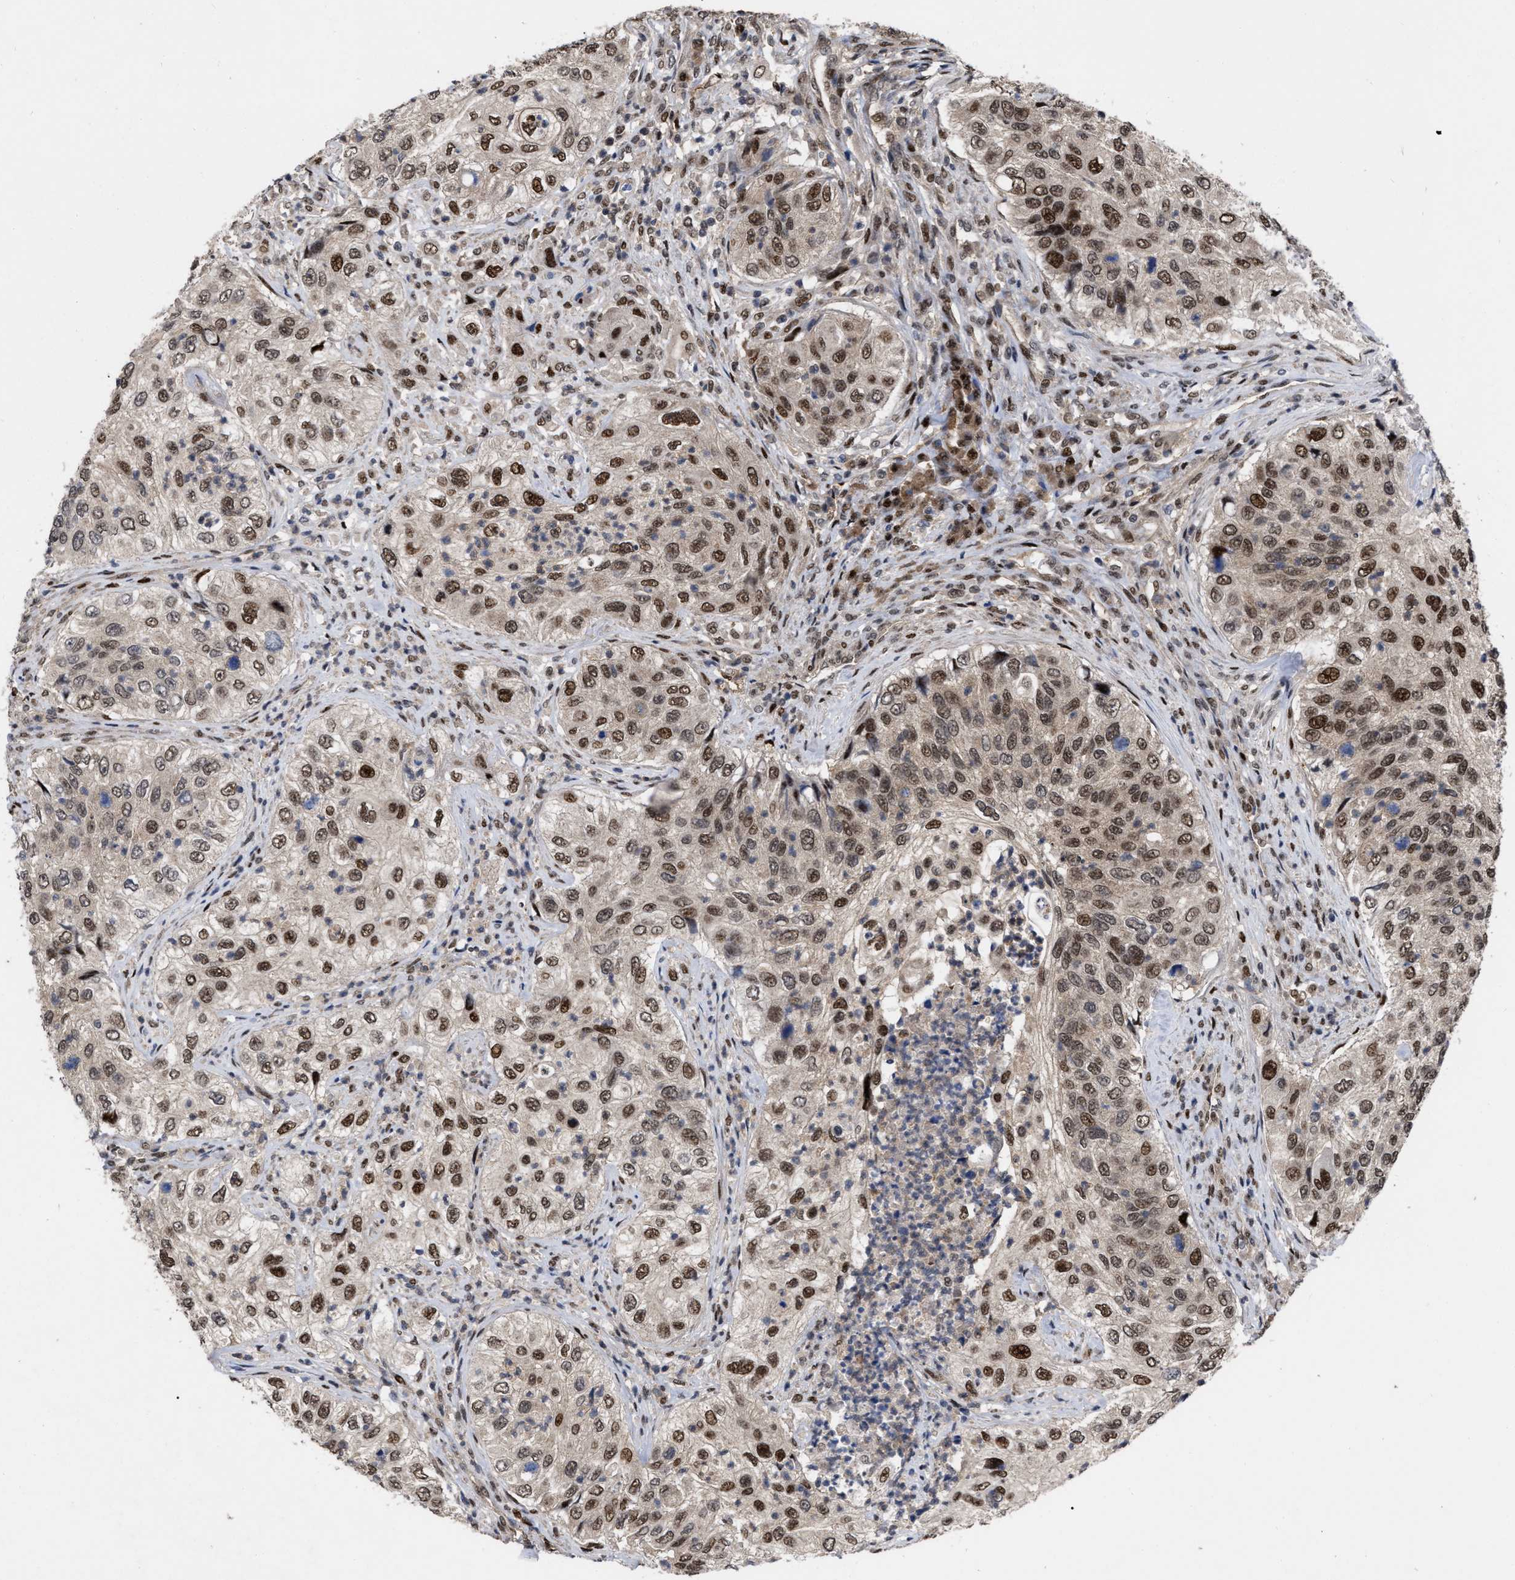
{"staining": {"intensity": "moderate", "quantity": ">75%", "location": "cytoplasmic/membranous,nuclear"}, "tissue": "urothelial cancer", "cell_type": "Tumor cells", "image_type": "cancer", "snomed": [{"axis": "morphology", "description": "Urothelial carcinoma, High grade"}, {"axis": "topography", "description": "Urinary bladder"}], "caption": "Tumor cells reveal moderate cytoplasmic/membranous and nuclear expression in approximately >75% of cells in urothelial cancer. Immunohistochemistry (ihc) stains the protein of interest in brown and the nuclei are stained blue.", "gene": "MDM4", "patient": {"sex": "female", "age": 60}}